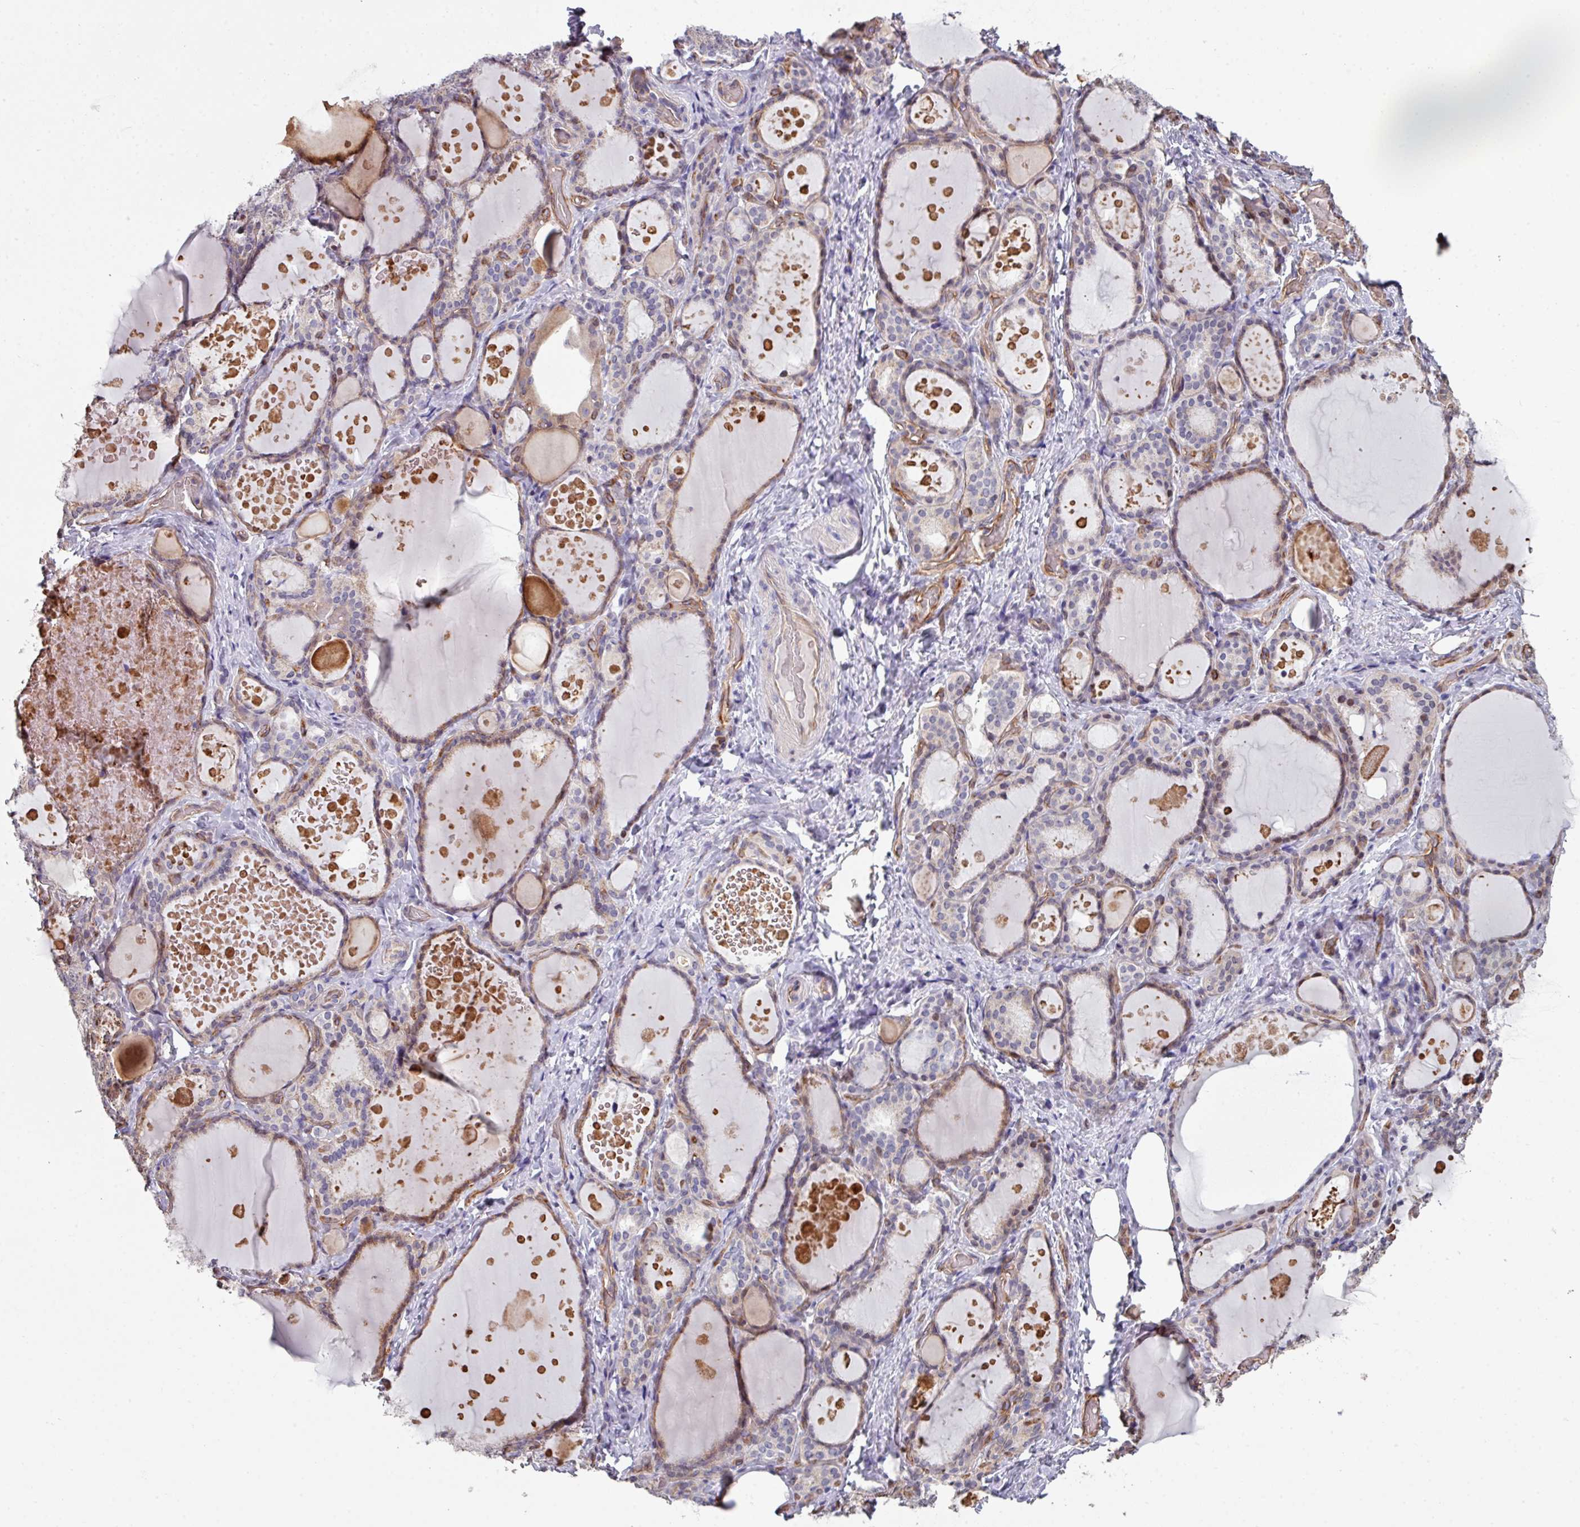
{"staining": {"intensity": "moderate", "quantity": "25%-75%", "location": "cytoplasmic/membranous"}, "tissue": "thyroid gland", "cell_type": "Glandular cells", "image_type": "normal", "snomed": [{"axis": "morphology", "description": "Normal tissue, NOS"}, {"axis": "topography", "description": "Thyroid gland"}], "caption": "The histopathology image shows staining of benign thyroid gland, revealing moderate cytoplasmic/membranous protein expression (brown color) within glandular cells. The protein is shown in brown color, while the nuclei are stained blue.", "gene": "ANO9", "patient": {"sex": "female", "age": 46}}